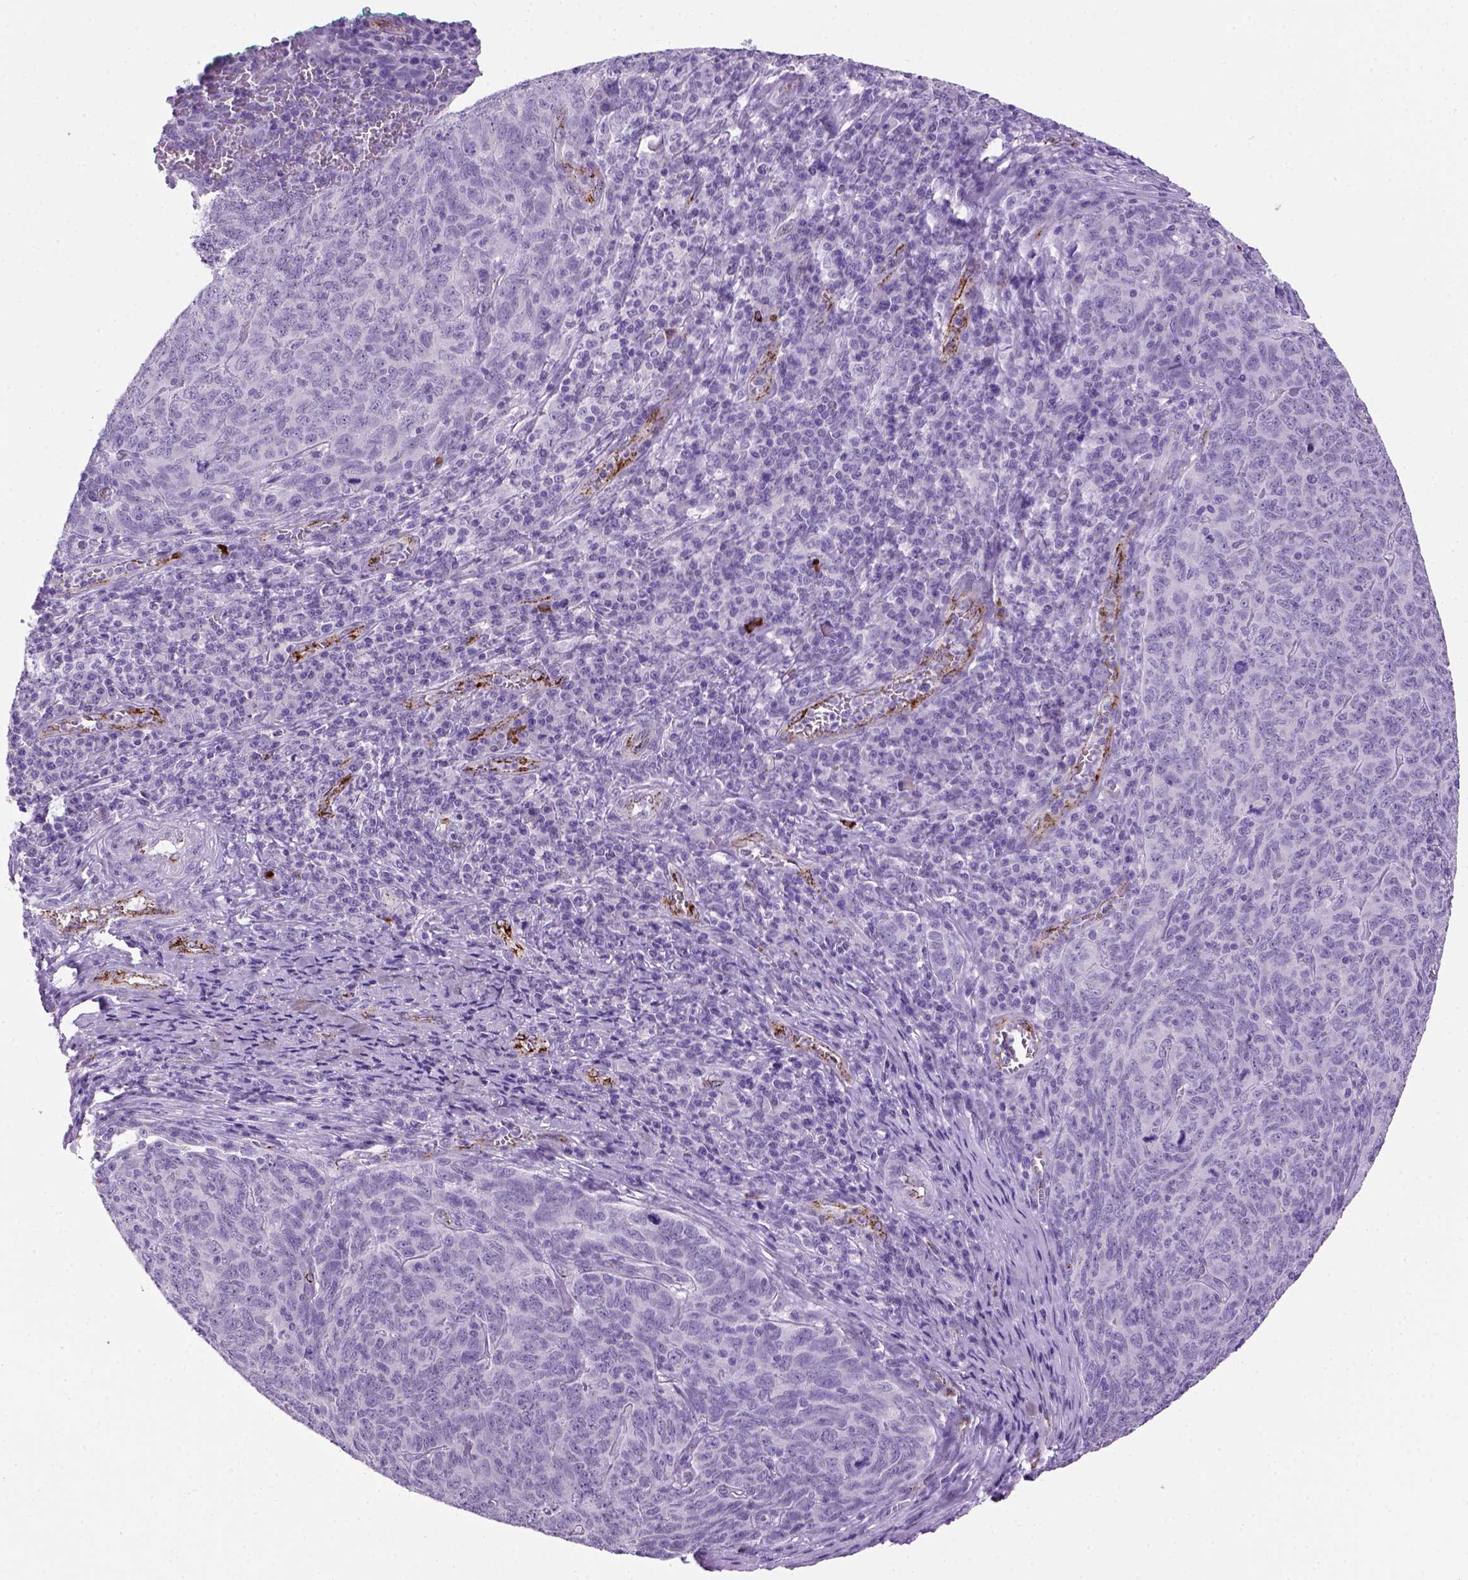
{"staining": {"intensity": "negative", "quantity": "none", "location": "none"}, "tissue": "skin cancer", "cell_type": "Tumor cells", "image_type": "cancer", "snomed": [{"axis": "morphology", "description": "Squamous cell carcinoma, NOS"}, {"axis": "topography", "description": "Skin"}, {"axis": "topography", "description": "Anal"}], "caption": "The micrograph demonstrates no significant expression in tumor cells of squamous cell carcinoma (skin). (Stains: DAB (3,3'-diaminobenzidine) IHC with hematoxylin counter stain, Microscopy: brightfield microscopy at high magnification).", "gene": "VWF", "patient": {"sex": "female", "age": 51}}